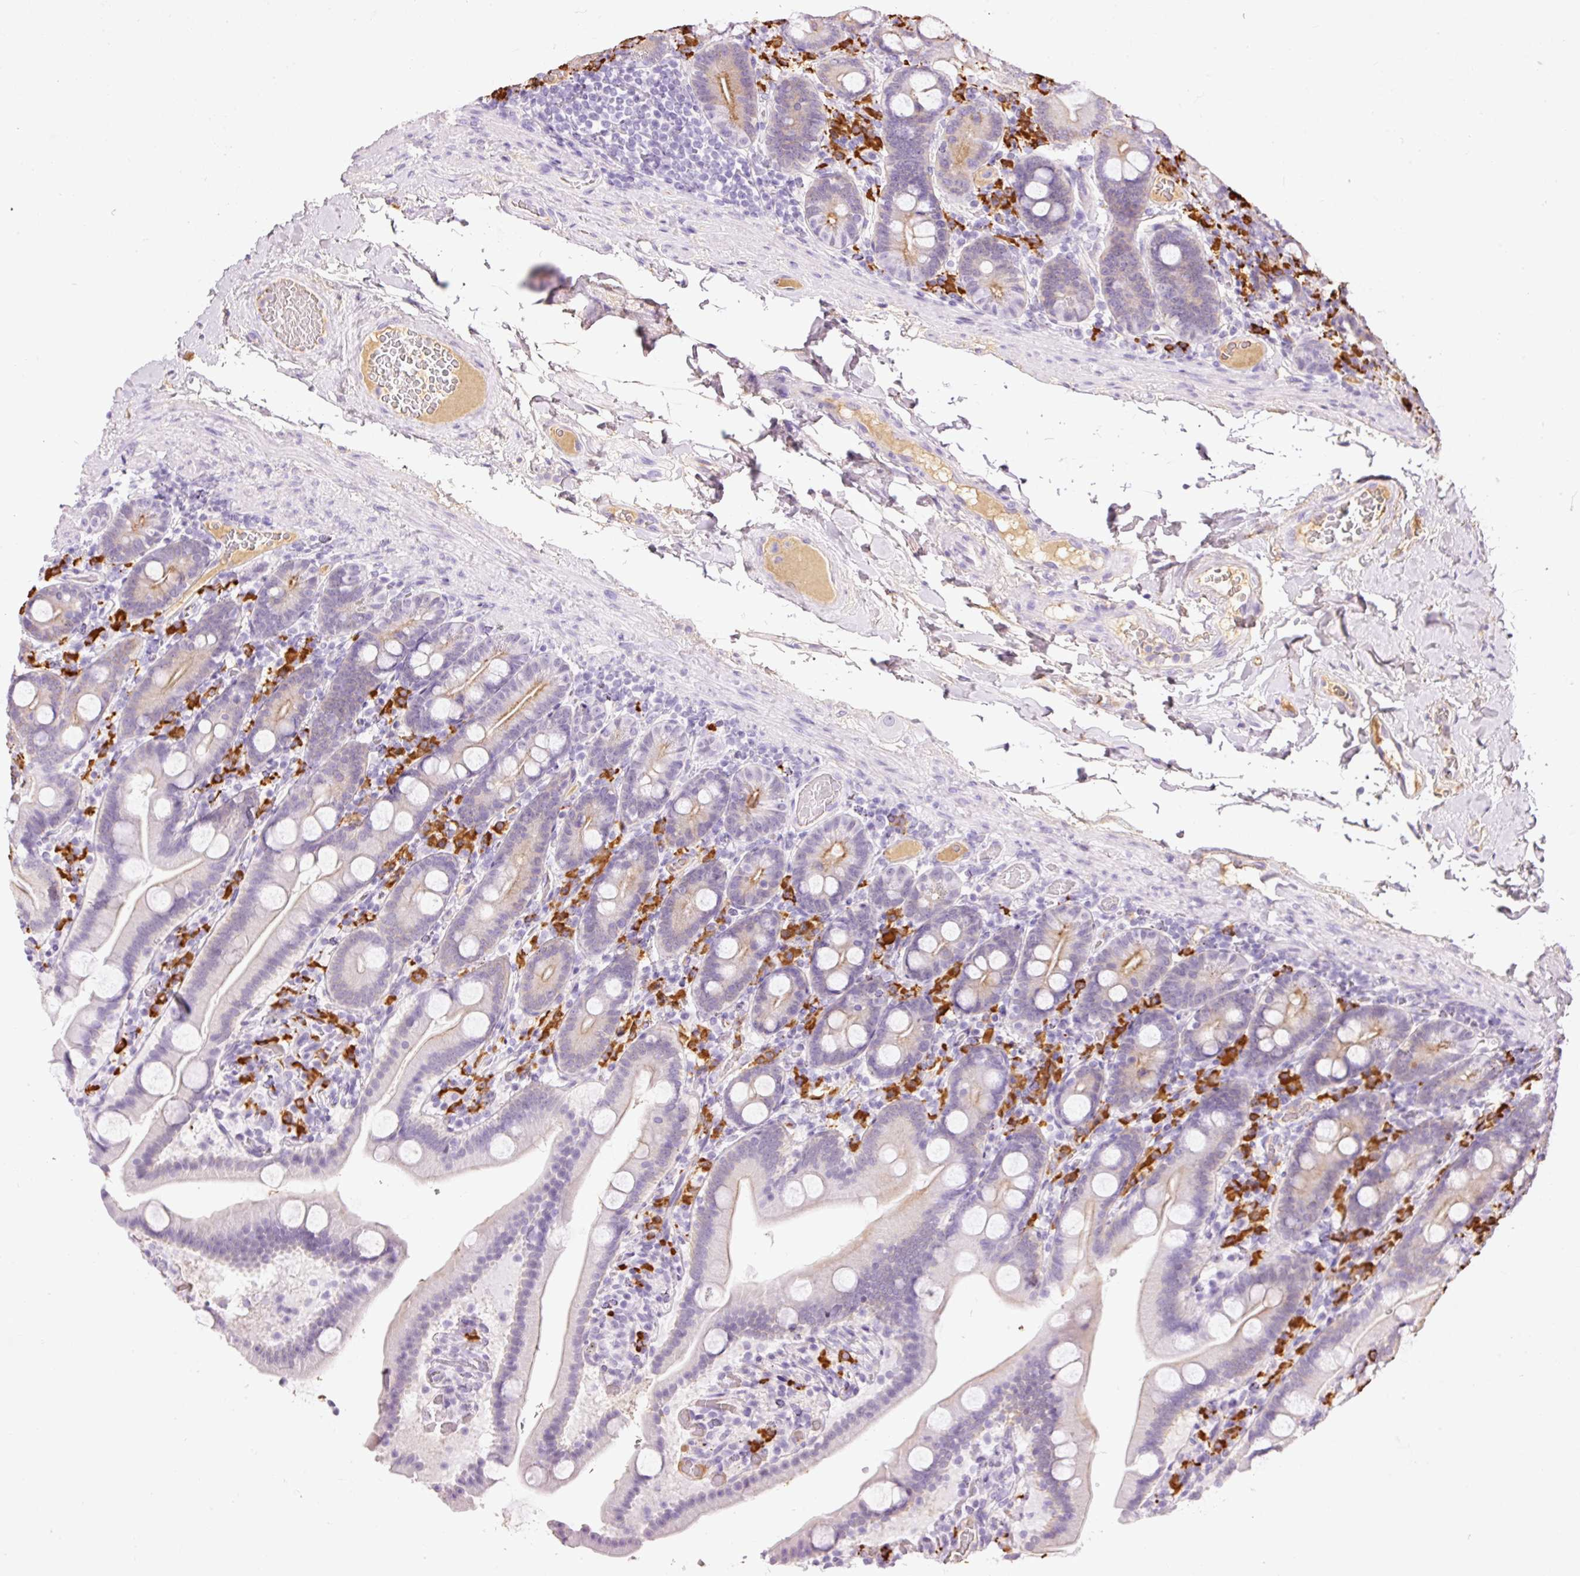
{"staining": {"intensity": "moderate", "quantity": "<25%", "location": "cytoplasmic/membranous"}, "tissue": "duodenum", "cell_type": "Glandular cells", "image_type": "normal", "snomed": [{"axis": "morphology", "description": "Normal tissue, NOS"}, {"axis": "topography", "description": "Duodenum"}], "caption": "Immunohistochemistry (IHC) micrograph of benign human duodenum stained for a protein (brown), which exhibits low levels of moderate cytoplasmic/membranous staining in about <25% of glandular cells.", "gene": "PRPF38B", "patient": {"sex": "male", "age": 55}}